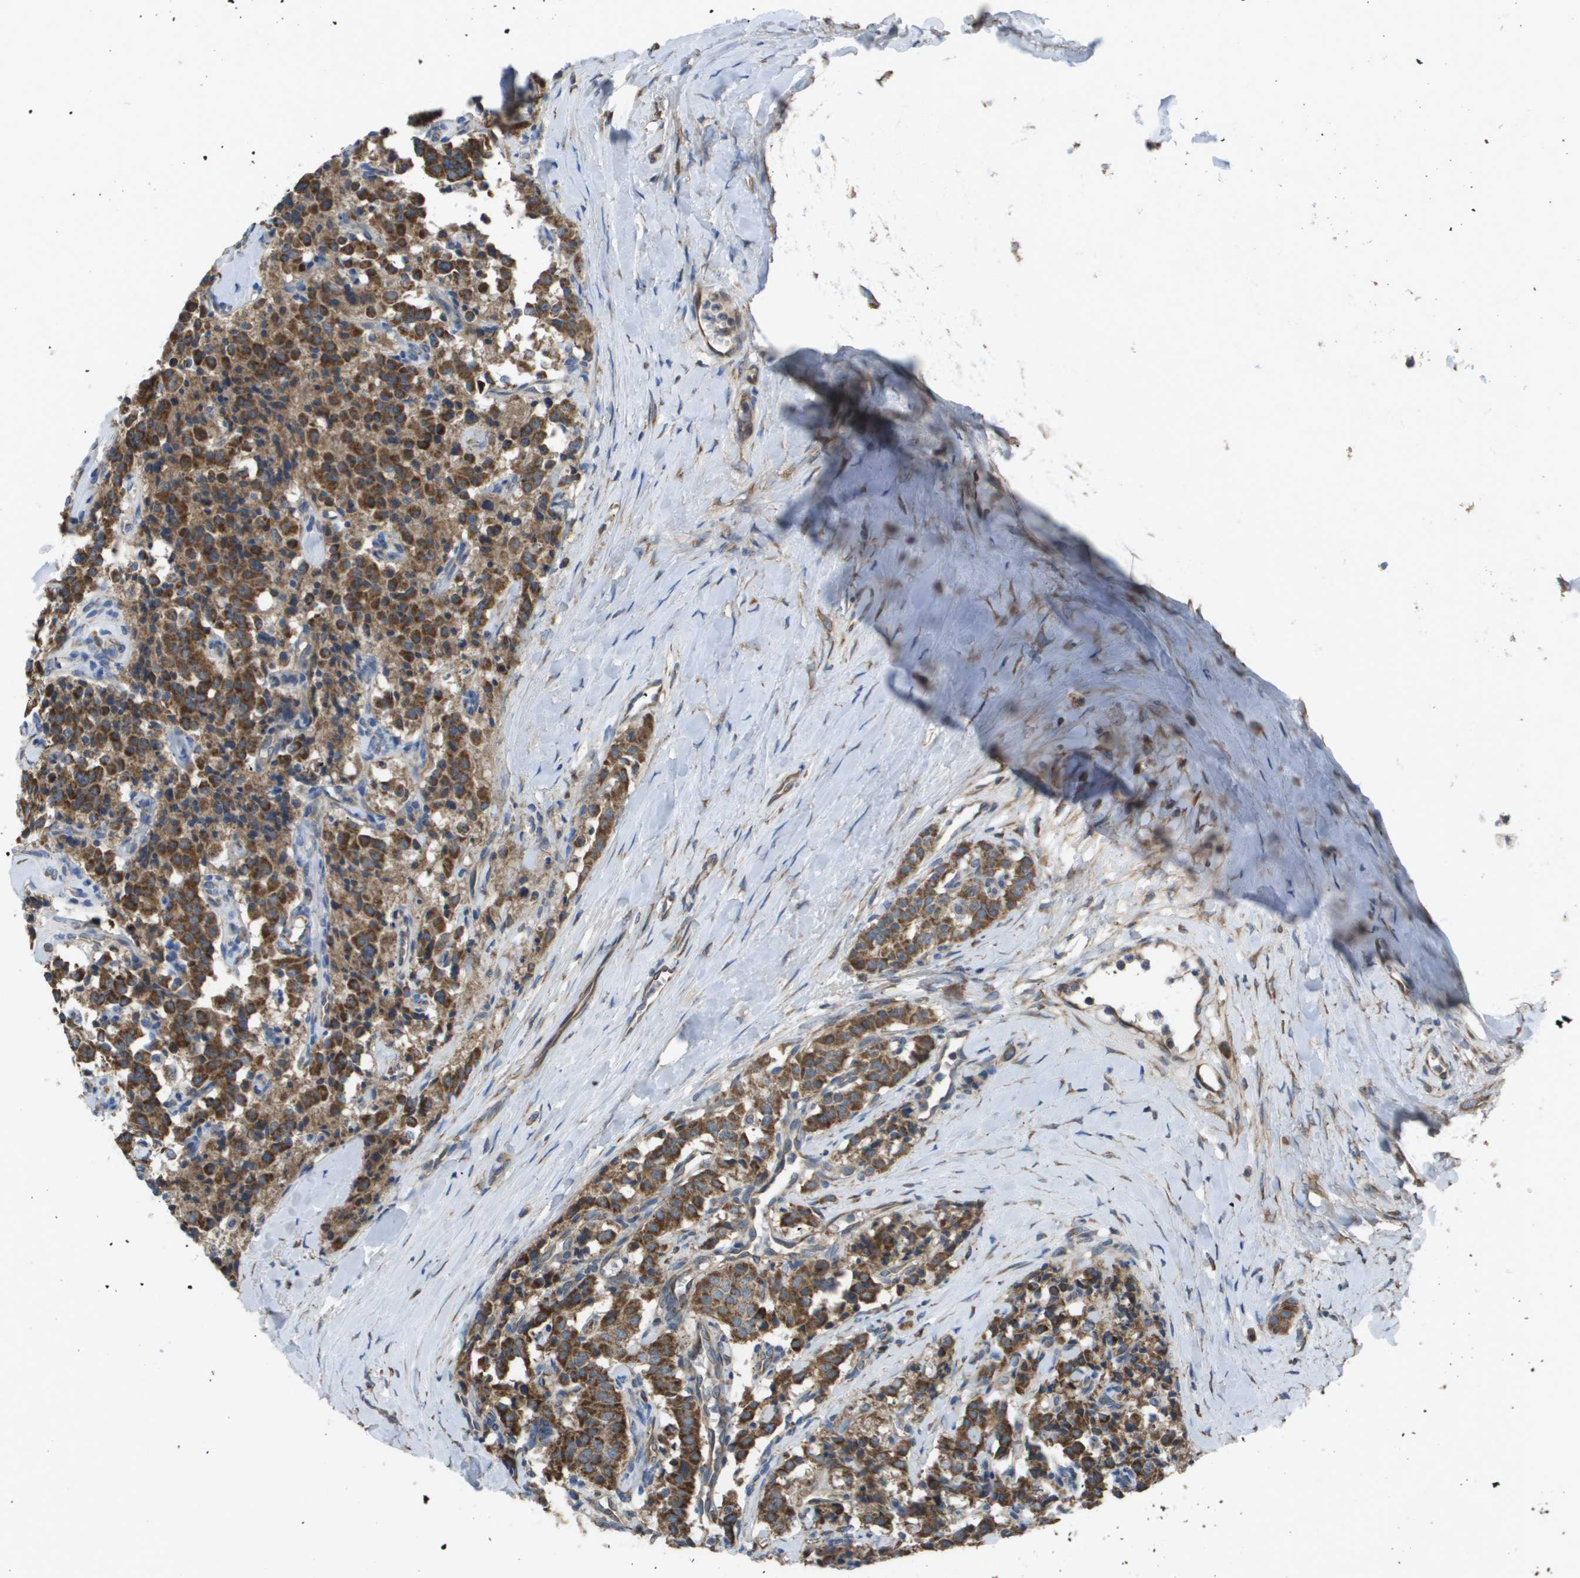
{"staining": {"intensity": "strong", "quantity": ">75%", "location": "cytoplasmic/membranous"}, "tissue": "carcinoid", "cell_type": "Tumor cells", "image_type": "cancer", "snomed": [{"axis": "morphology", "description": "Carcinoid, malignant, NOS"}, {"axis": "topography", "description": "Lung"}], "caption": "An image of human carcinoid stained for a protein demonstrates strong cytoplasmic/membranous brown staining in tumor cells.", "gene": "CLCN2", "patient": {"sex": "male", "age": 30}}